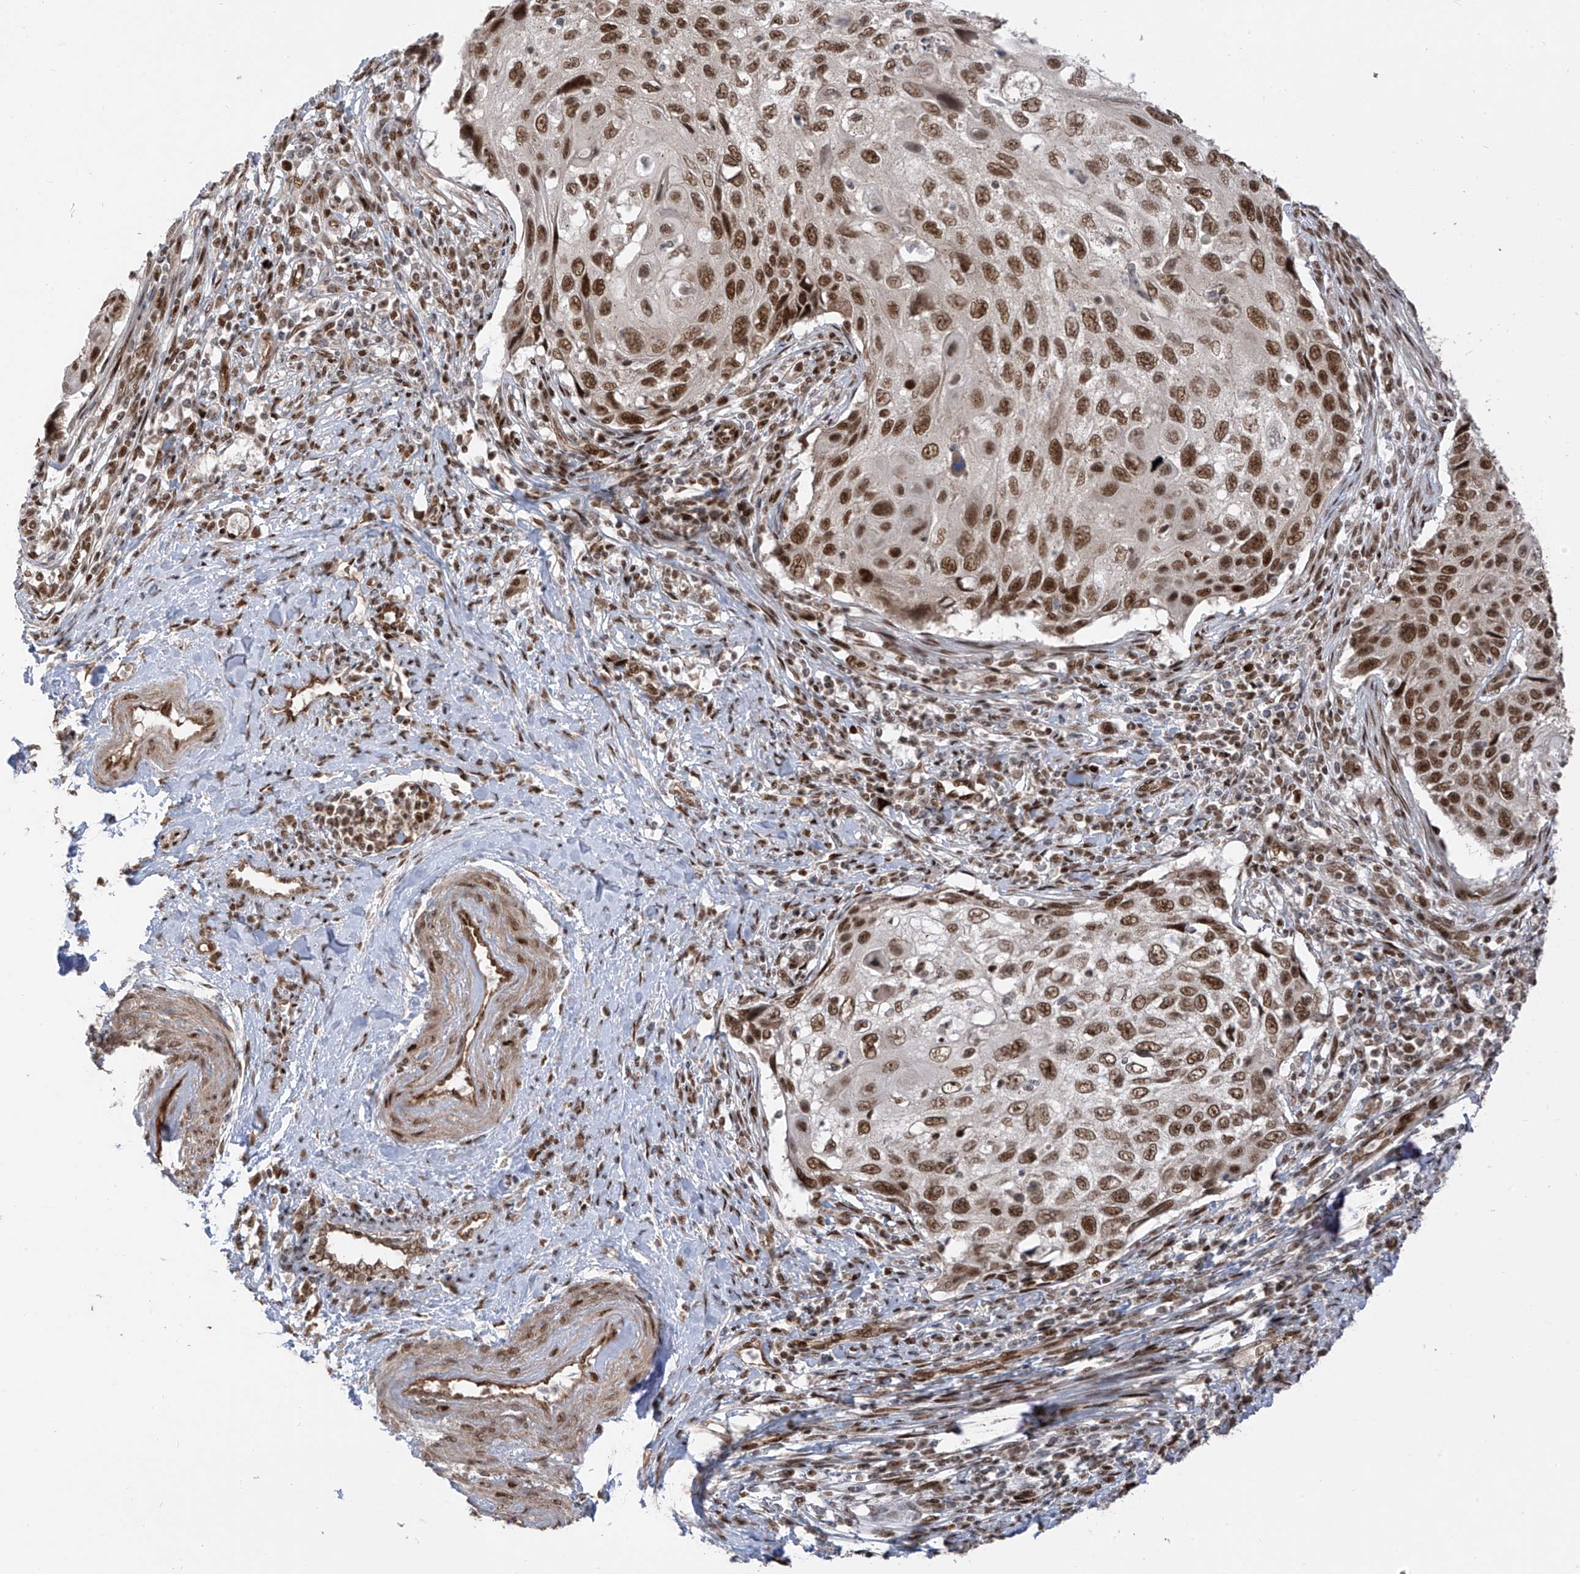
{"staining": {"intensity": "strong", "quantity": ">75%", "location": "nuclear"}, "tissue": "cervical cancer", "cell_type": "Tumor cells", "image_type": "cancer", "snomed": [{"axis": "morphology", "description": "Squamous cell carcinoma, NOS"}, {"axis": "topography", "description": "Cervix"}], "caption": "Immunohistochemical staining of squamous cell carcinoma (cervical) reveals high levels of strong nuclear positivity in approximately >75% of tumor cells.", "gene": "ARHGEF3", "patient": {"sex": "female", "age": 70}}